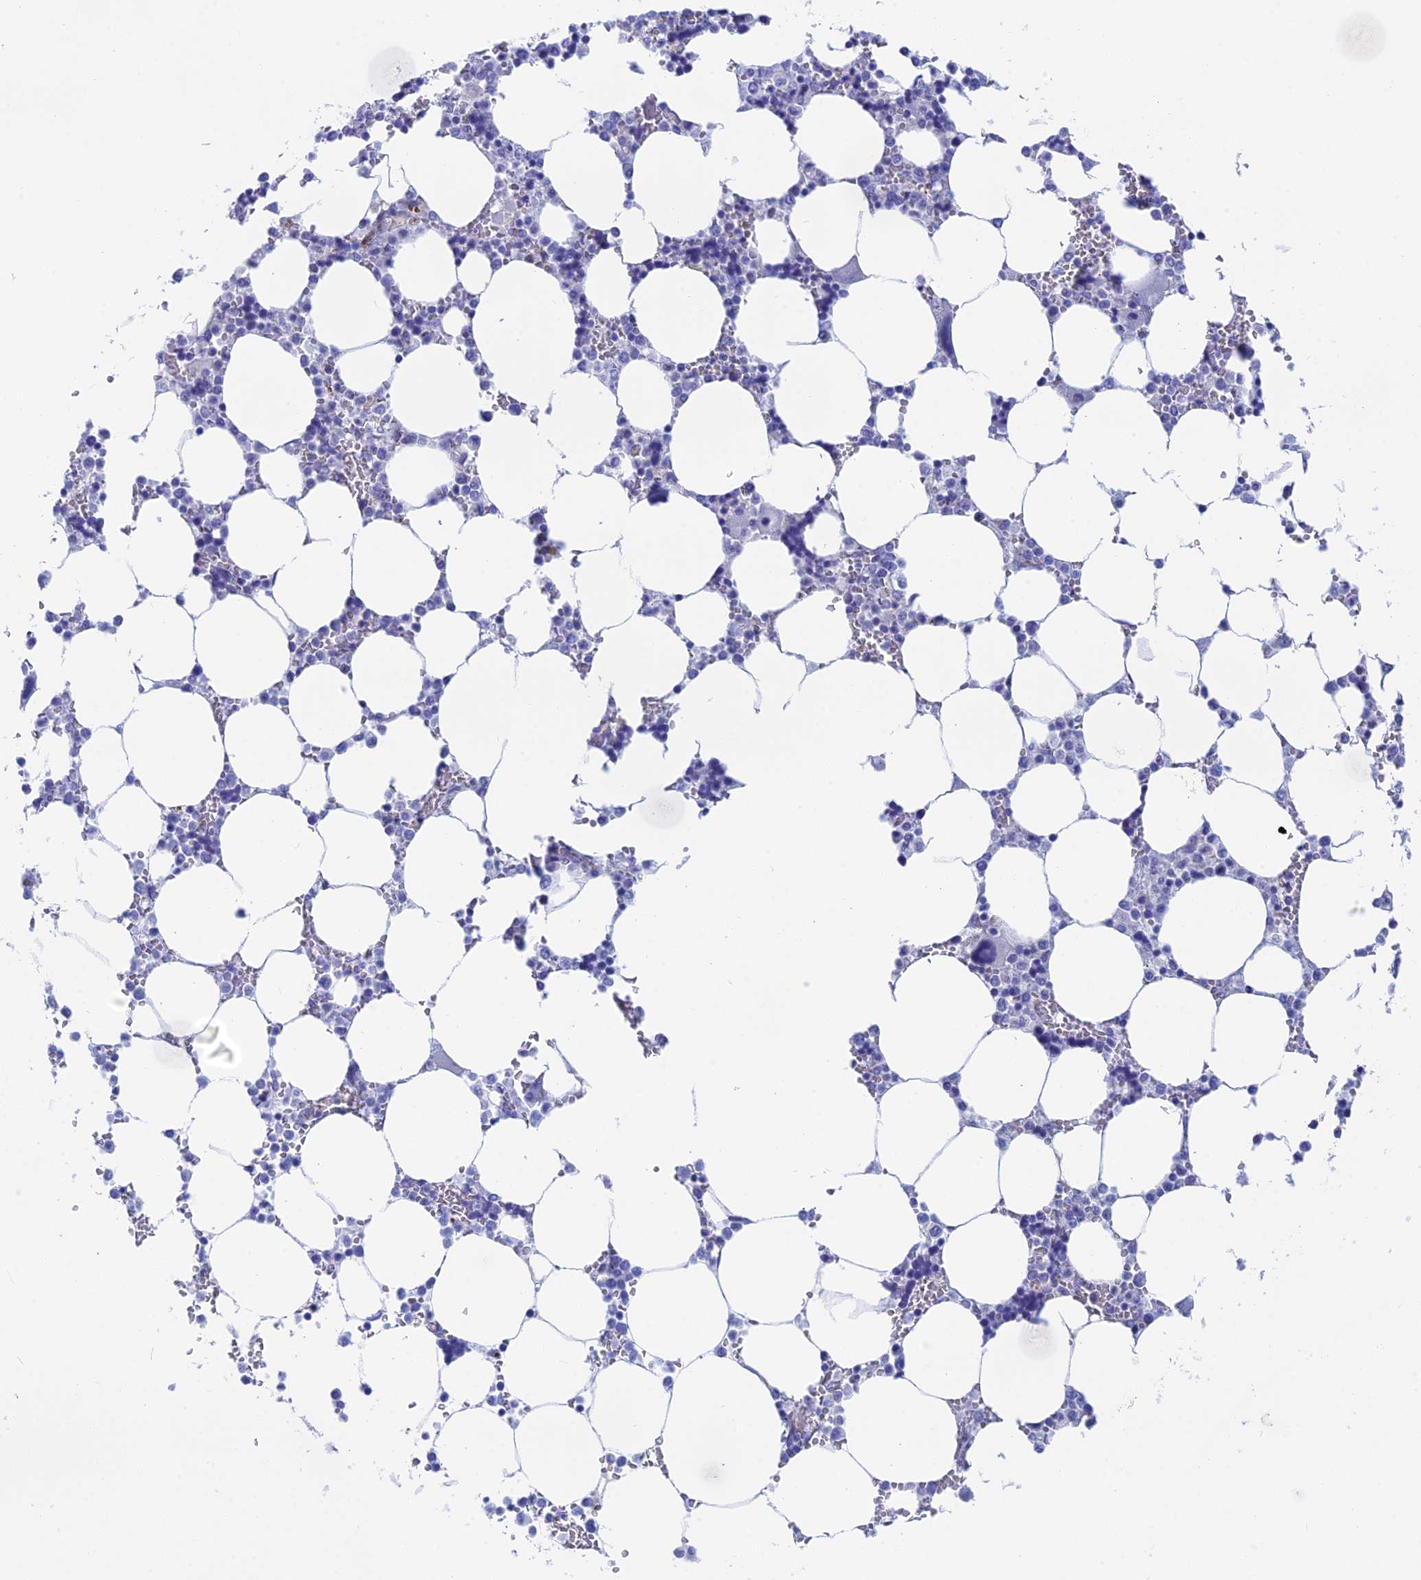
{"staining": {"intensity": "negative", "quantity": "none", "location": "none"}, "tissue": "bone marrow", "cell_type": "Hematopoietic cells", "image_type": "normal", "snomed": [{"axis": "morphology", "description": "Normal tissue, NOS"}, {"axis": "topography", "description": "Bone marrow"}], "caption": "DAB (3,3'-diaminobenzidine) immunohistochemical staining of benign bone marrow displays no significant expression in hematopoietic cells. (DAB (3,3'-diaminobenzidine) immunohistochemistry (IHC) with hematoxylin counter stain).", "gene": "ERICH4", "patient": {"sex": "male", "age": 64}}